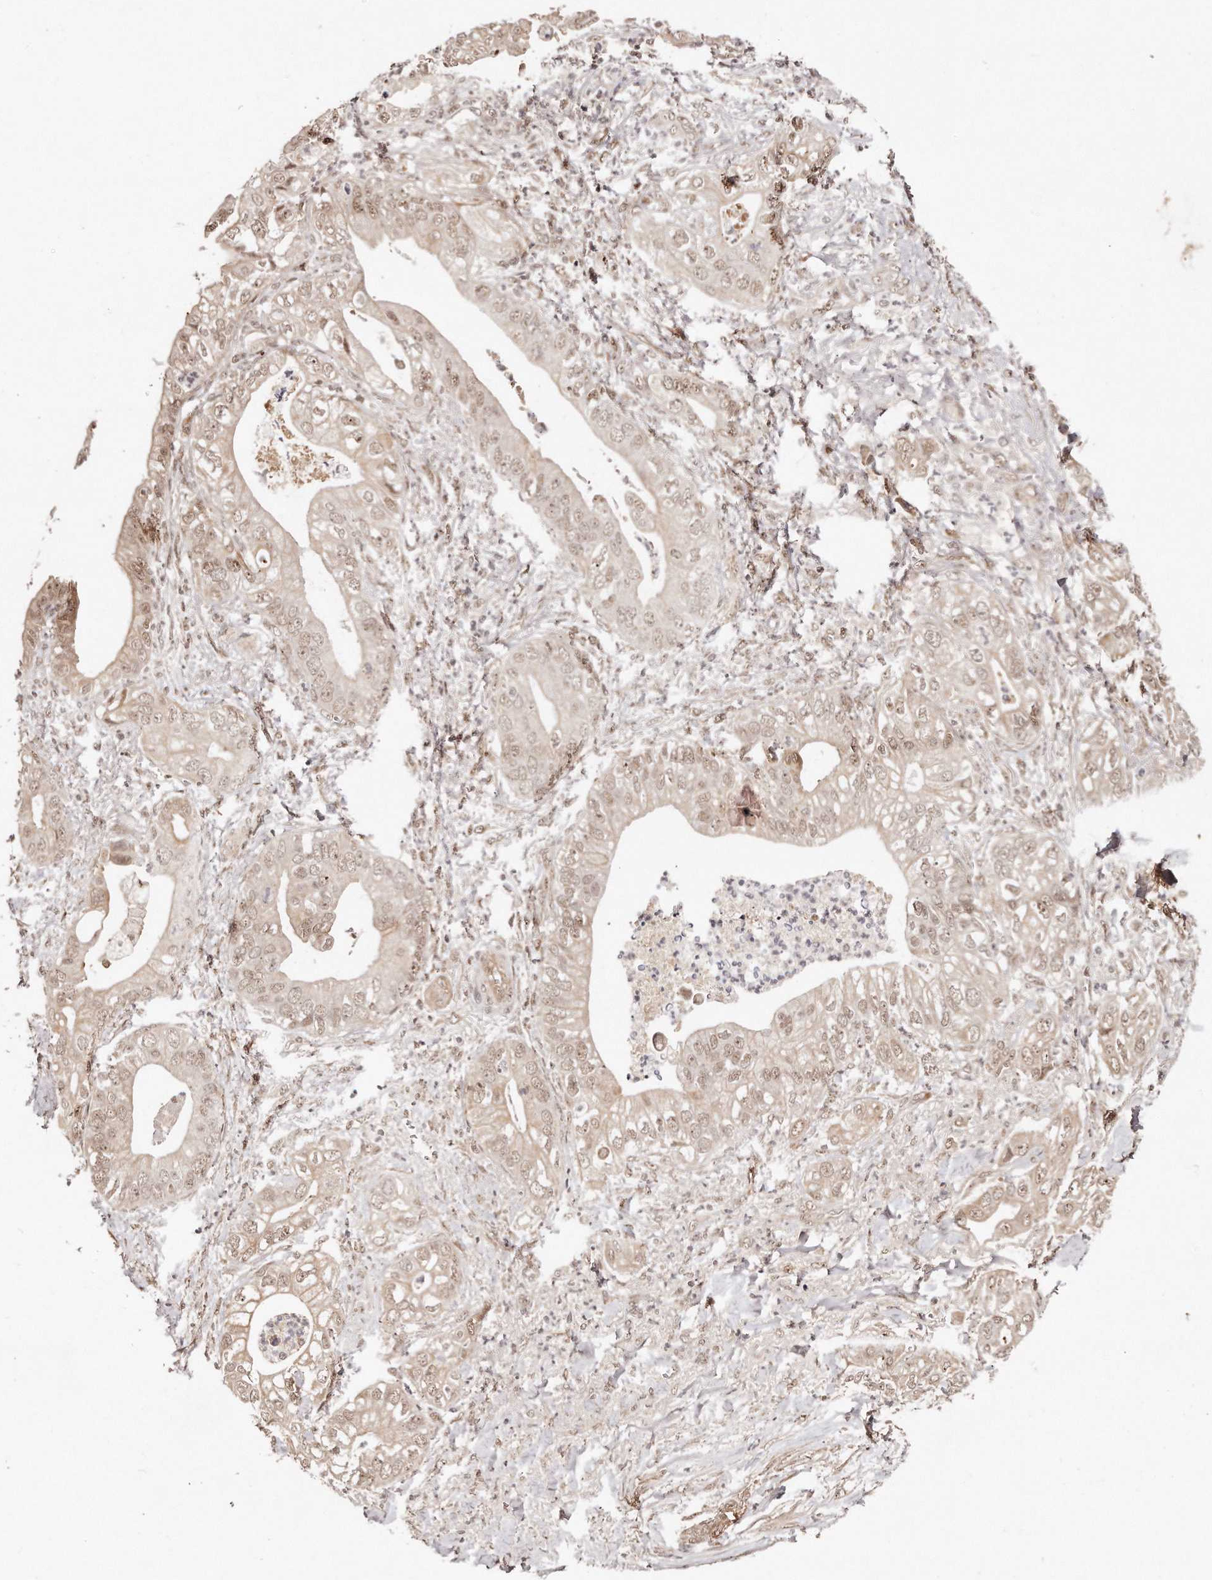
{"staining": {"intensity": "weak", "quantity": ">75%", "location": "cytoplasmic/membranous,nuclear"}, "tissue": "pancreatic cancer", "cell_type": "Tumor cells", "image_type": "cancer", "snomed": [{"axis": "morphology", "description": "Adenocarcinoma, NOS"}, {"axis": "topography", "description": "Pancreas"}], "caption": "Immunohistochemistry (IHC) (DAB (3,3'-diaminobenzidine)) staining of human adenocarcinoma (pancreatic) exhibits weak cytoplasmic/membranous and nuclear protein staining in approximately >75% of tumor cells.", "gene": "SOX4", "patient": {"sex": "female", "age": 78}}